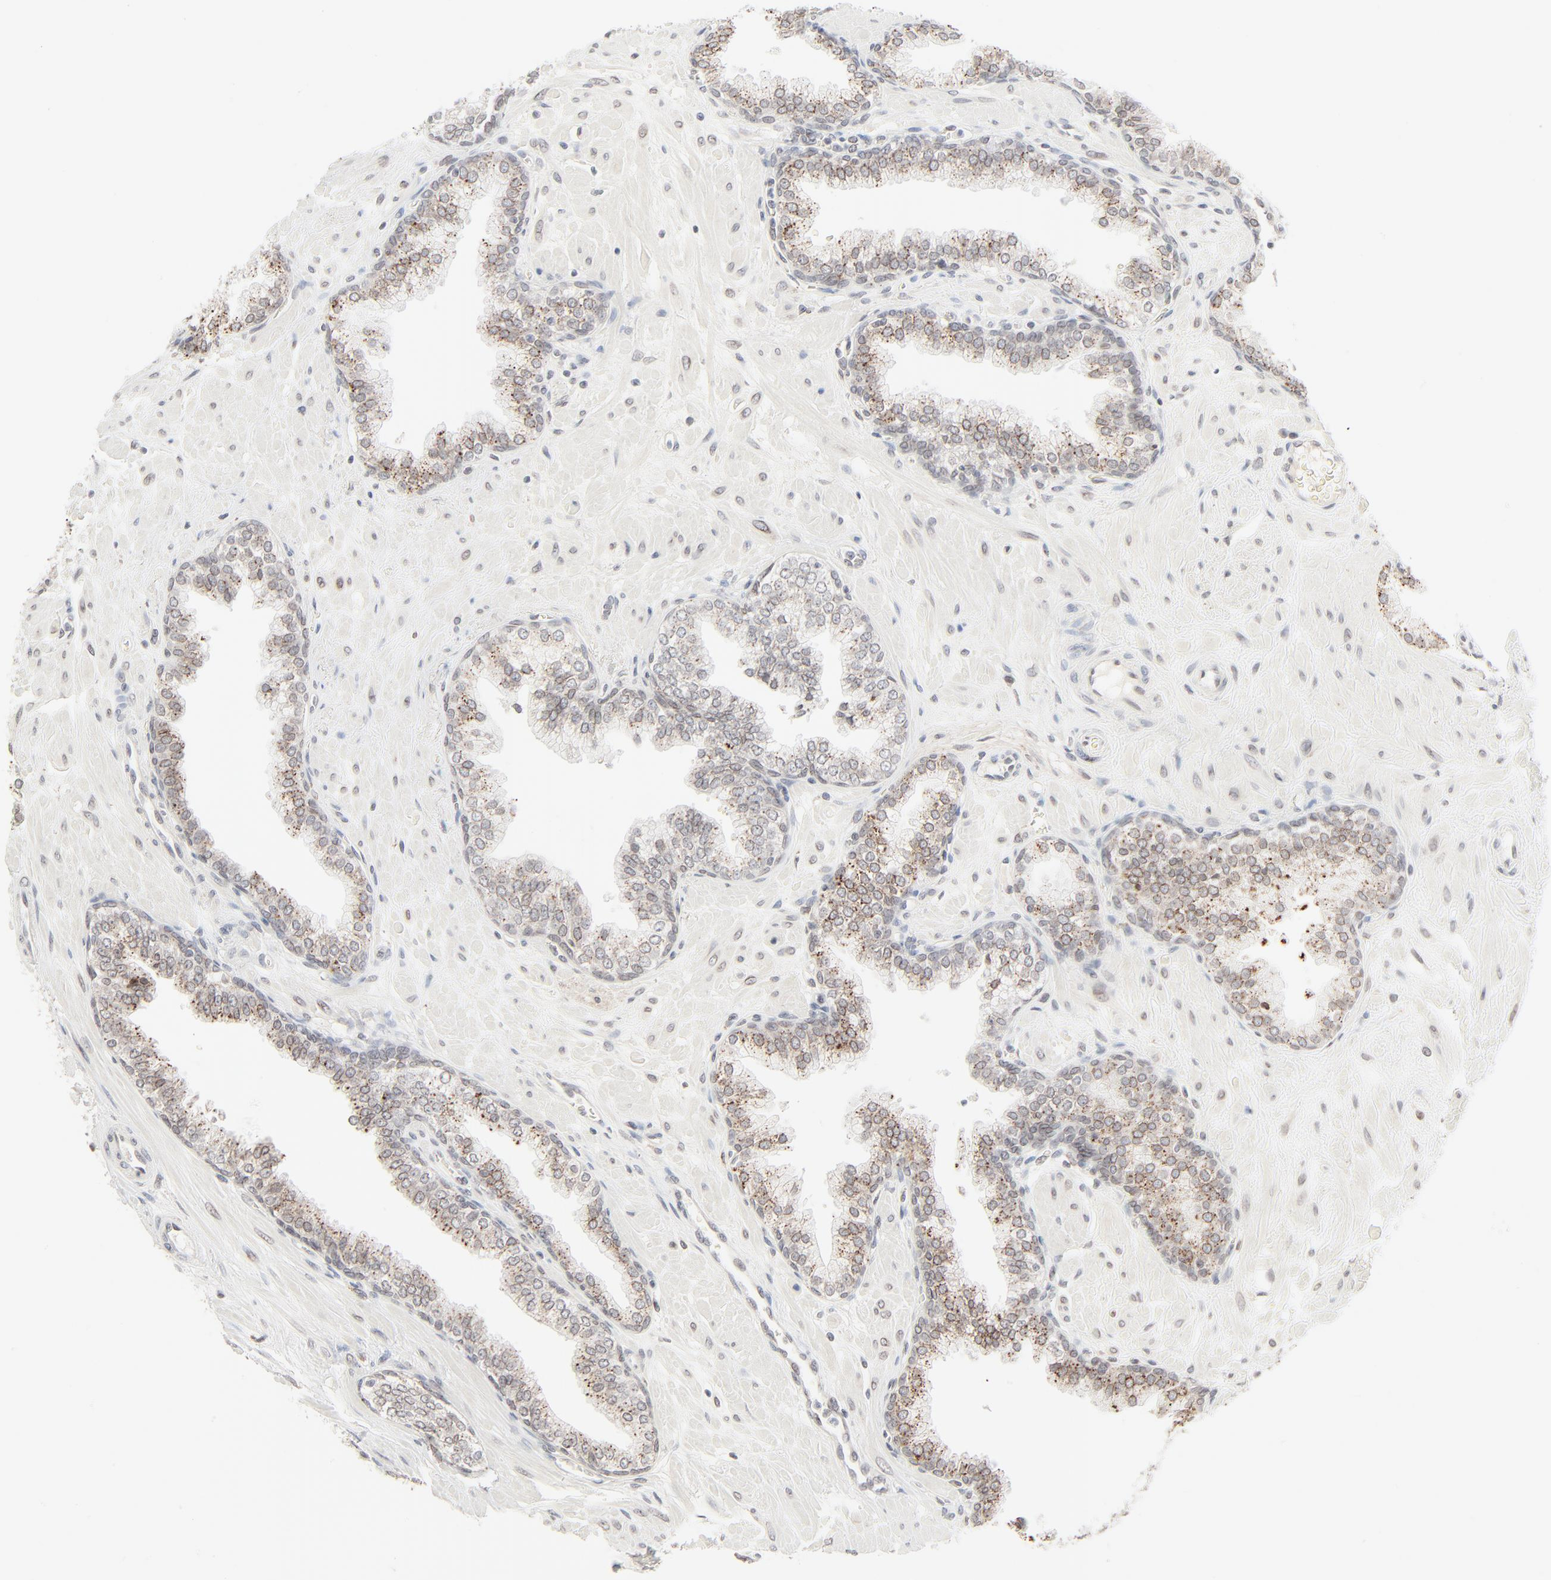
{"staining": {"intensity": "weak", "quantity": "25%-75%", "location": "cytoplasmic/membranous,nuclear"}, "tissue": "prostate", "cell_type": "Glandular cells", "image_type": "normal", "snomed": [{"axis": "morphology", "description": "Normal tissue, NOS"}, {"axis": "topography", "description": "Prostate"}], "caption": "Prostate stained with a brown dye exhibits weak cytoplasmic/membranous,nuclear positive expression in about 25%-75% of glandular cells.", "gene": "MAD1L1", "patient": {"sex": "male", "age": 60}}